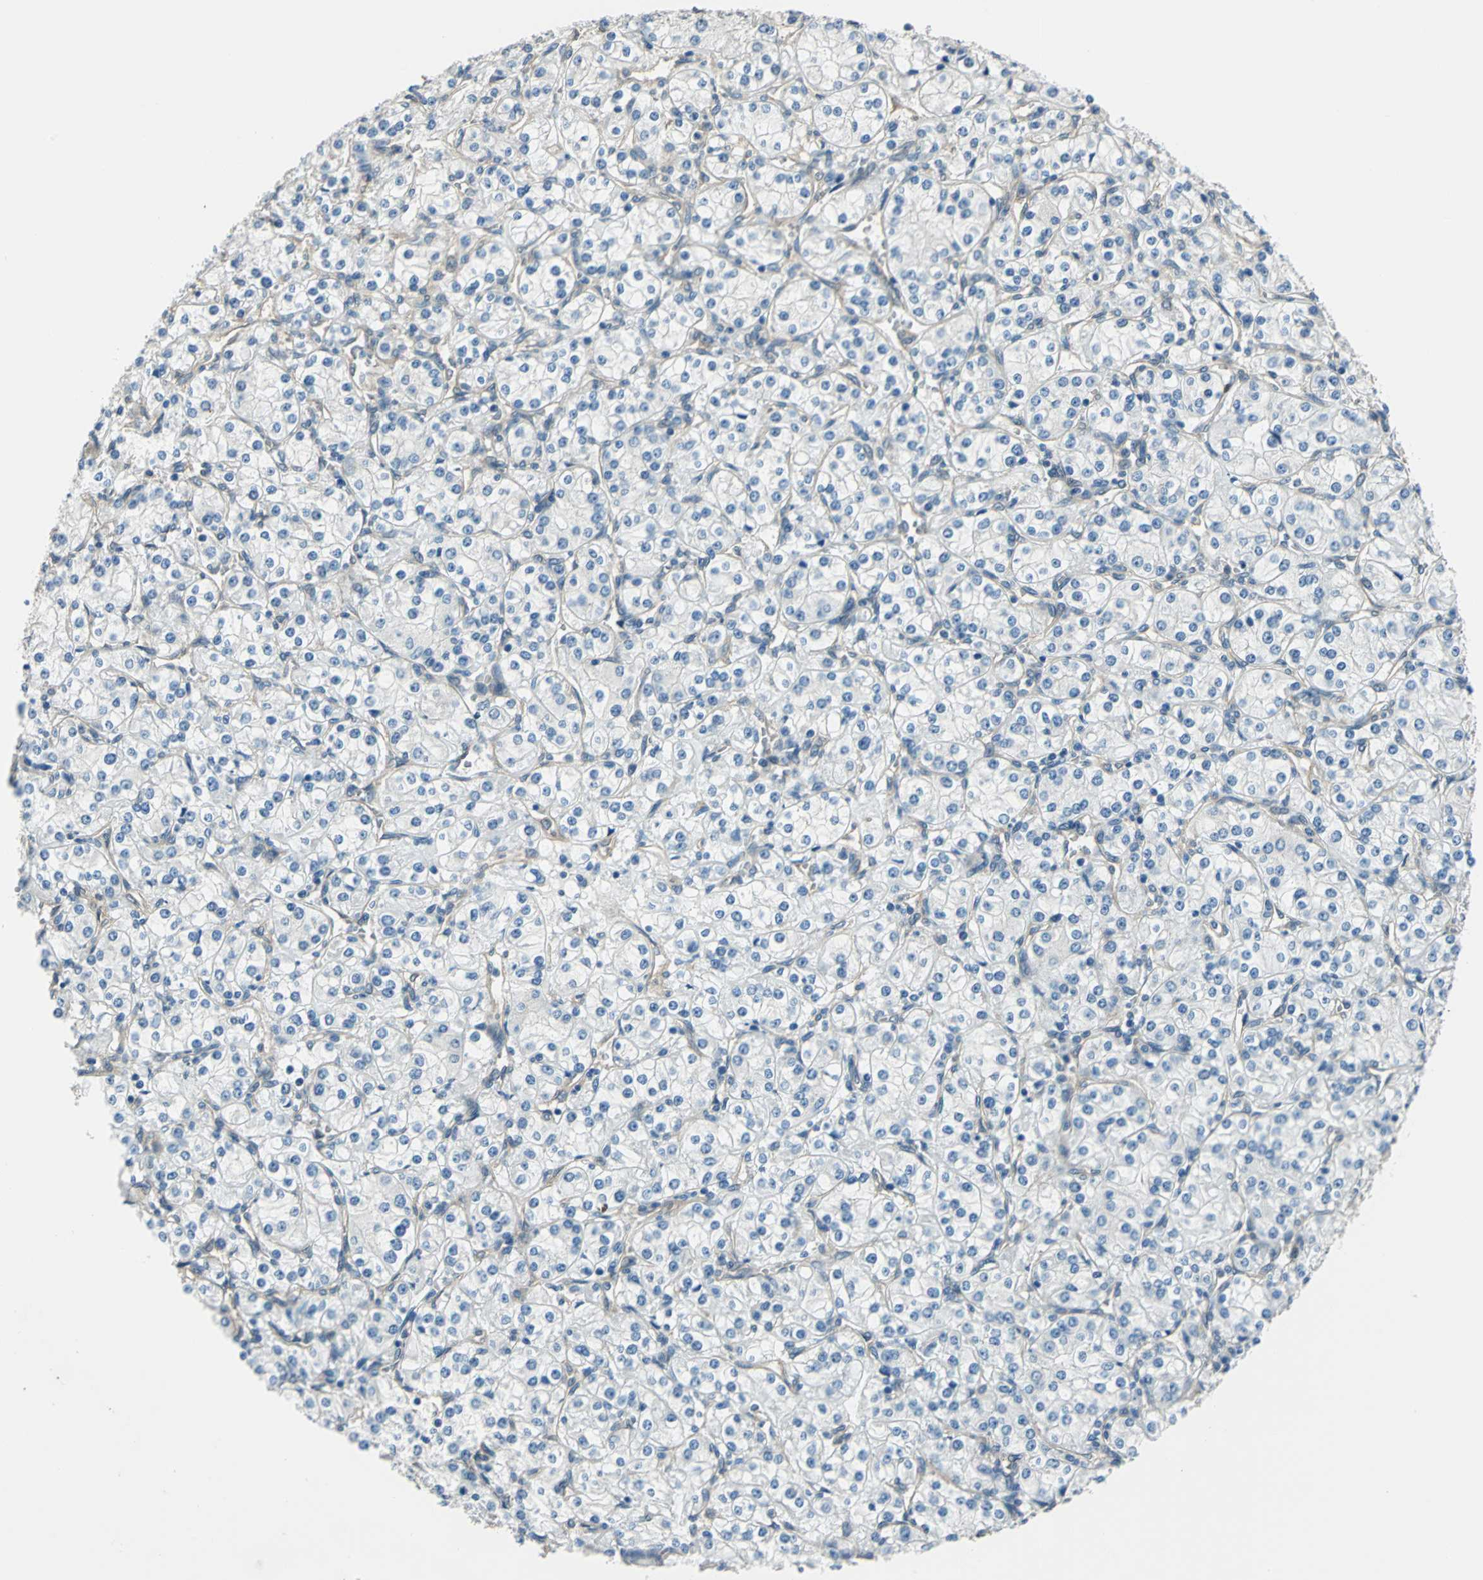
{"staining": {"intensity": "negative", "quantity": "none", "location": "none"}, "tissue": "renal cancer", "cell_type": "Tumor cells", "image_type": "cancer", "snomed": [{"axis": "morphology", "description": "Adenocarcinoma, NOS"}, {"axis": "topography", "description": "Kidney"}], "caption": "A high-resolution micrograph shows immunohistochemistry staining of renal cancer, which exhibits no significant staining in tumor cells.", "gene": "CDC42EP1", "patient": {"sex": "male", "age": 77}}